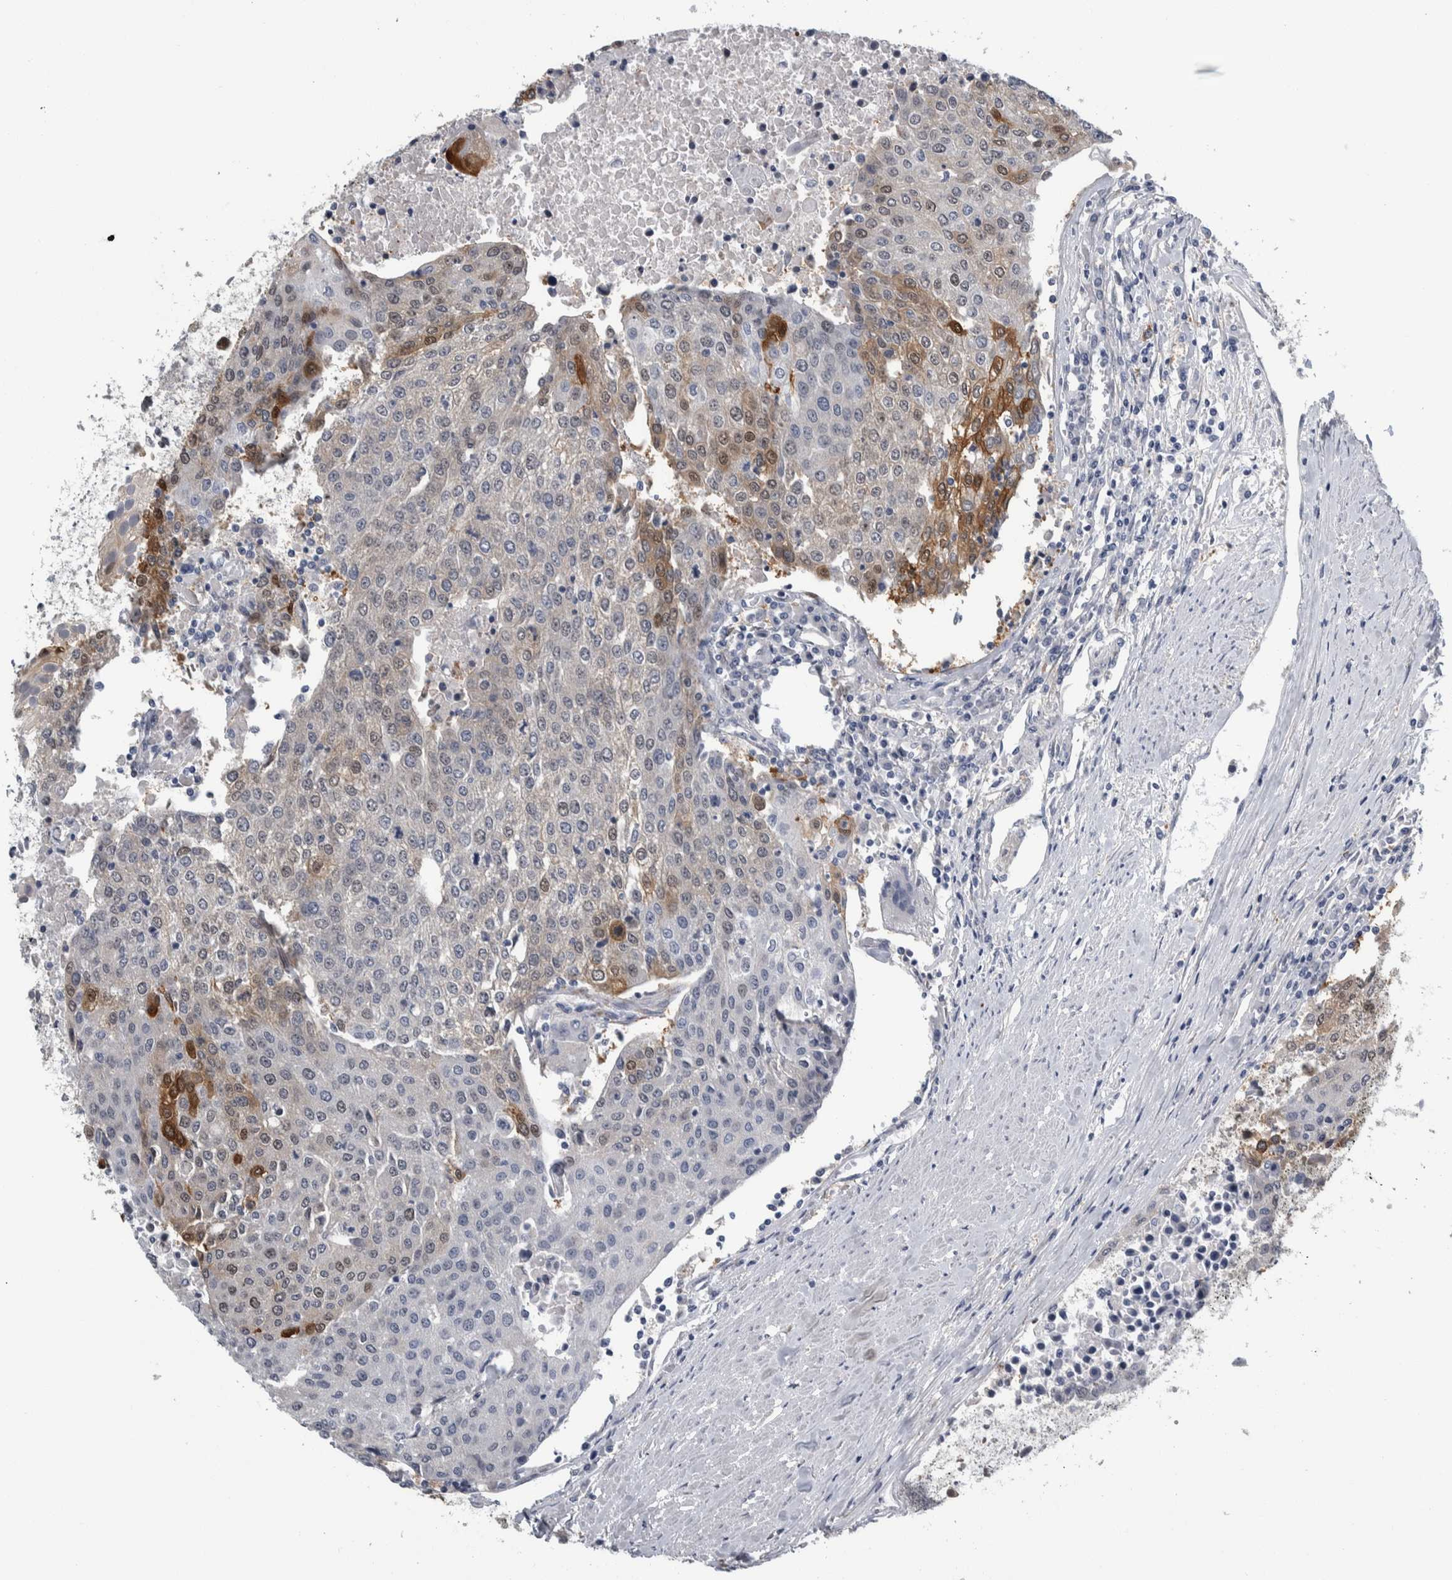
{"staining": {"intensity": "moderate", "quantity": "25%-75%", "location": "cytoplasmic/membranous"}, "tissue": "urothelial cancer", "cell_type": "Tumor cells", "image_type": "cancer", "snomed": [{"axis": "morphology", "description": "Urothelial carcinoma, High grade"}, {"axis": "topography", "description": "Urinary bladder"}], "caption": "Moderate cytoplasmic/membranous positivity for a protein is identified in about 25%-75% of tumor cells of high-grade urothelial carcinoma using immunohistochemistry.", "gene": "COL14A1", "patient": {"sex": "female", "age": 85}}